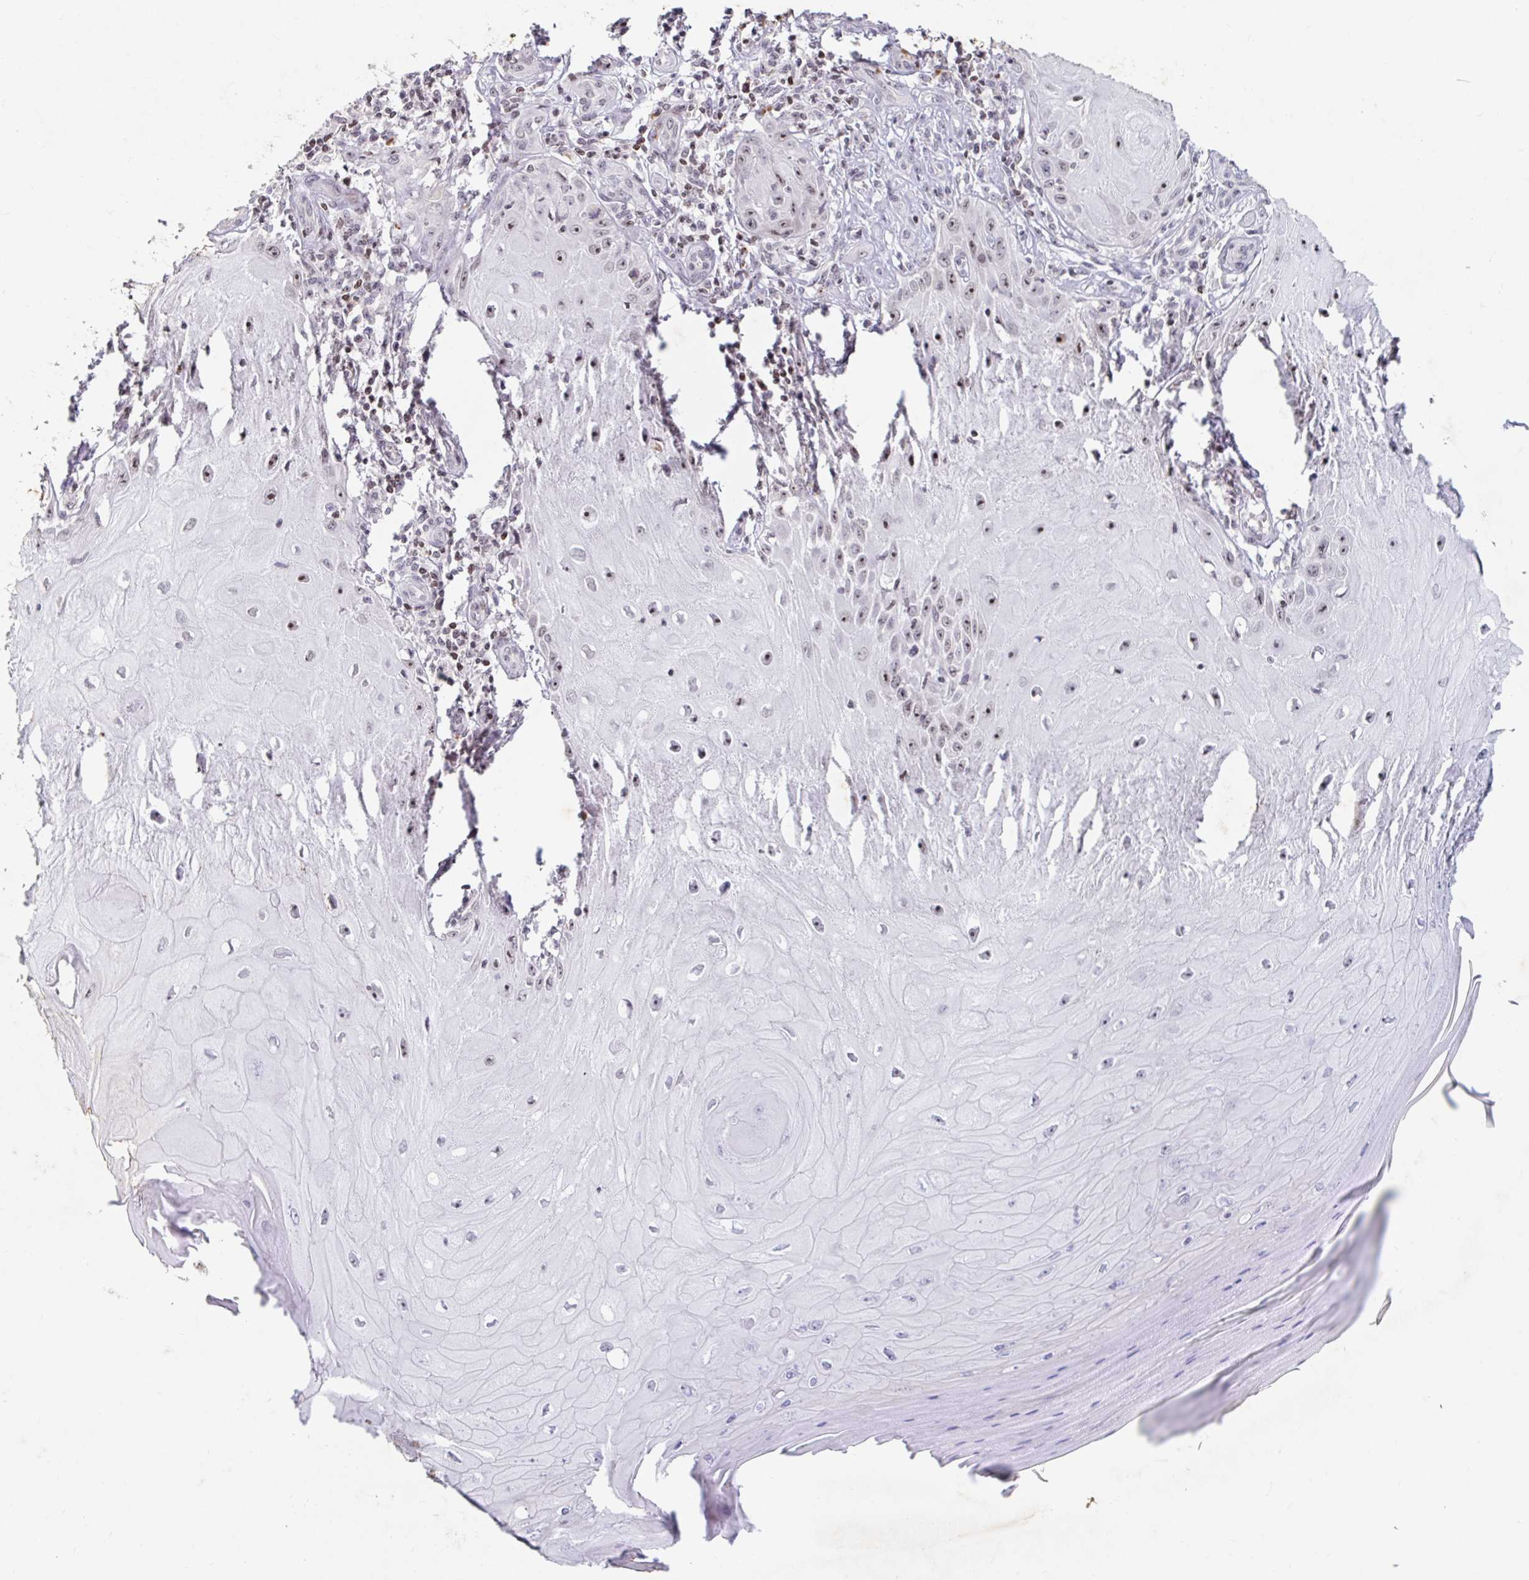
{"staining": {"intensity": "moderate", "quantity": "<25%", "location": "nuclear"}, "tissue": "skin cancer", "cell_type": "Tumor cells", "image_type": "cancer", "snomed": [{"axis": "morphology", "description": "Squamous cell carcinoma, NOS"}, {"axis": "topography", "description": "Skin"}], "caption": "IHC image of skin squamous cell carcinoma stained for a protein (brown), which demonstrates low levels of moderate nuclear staining in approximately <25% of tumor cells.", "gene": "C19orf53", "patient": {"sex": "female", "age": 77}}